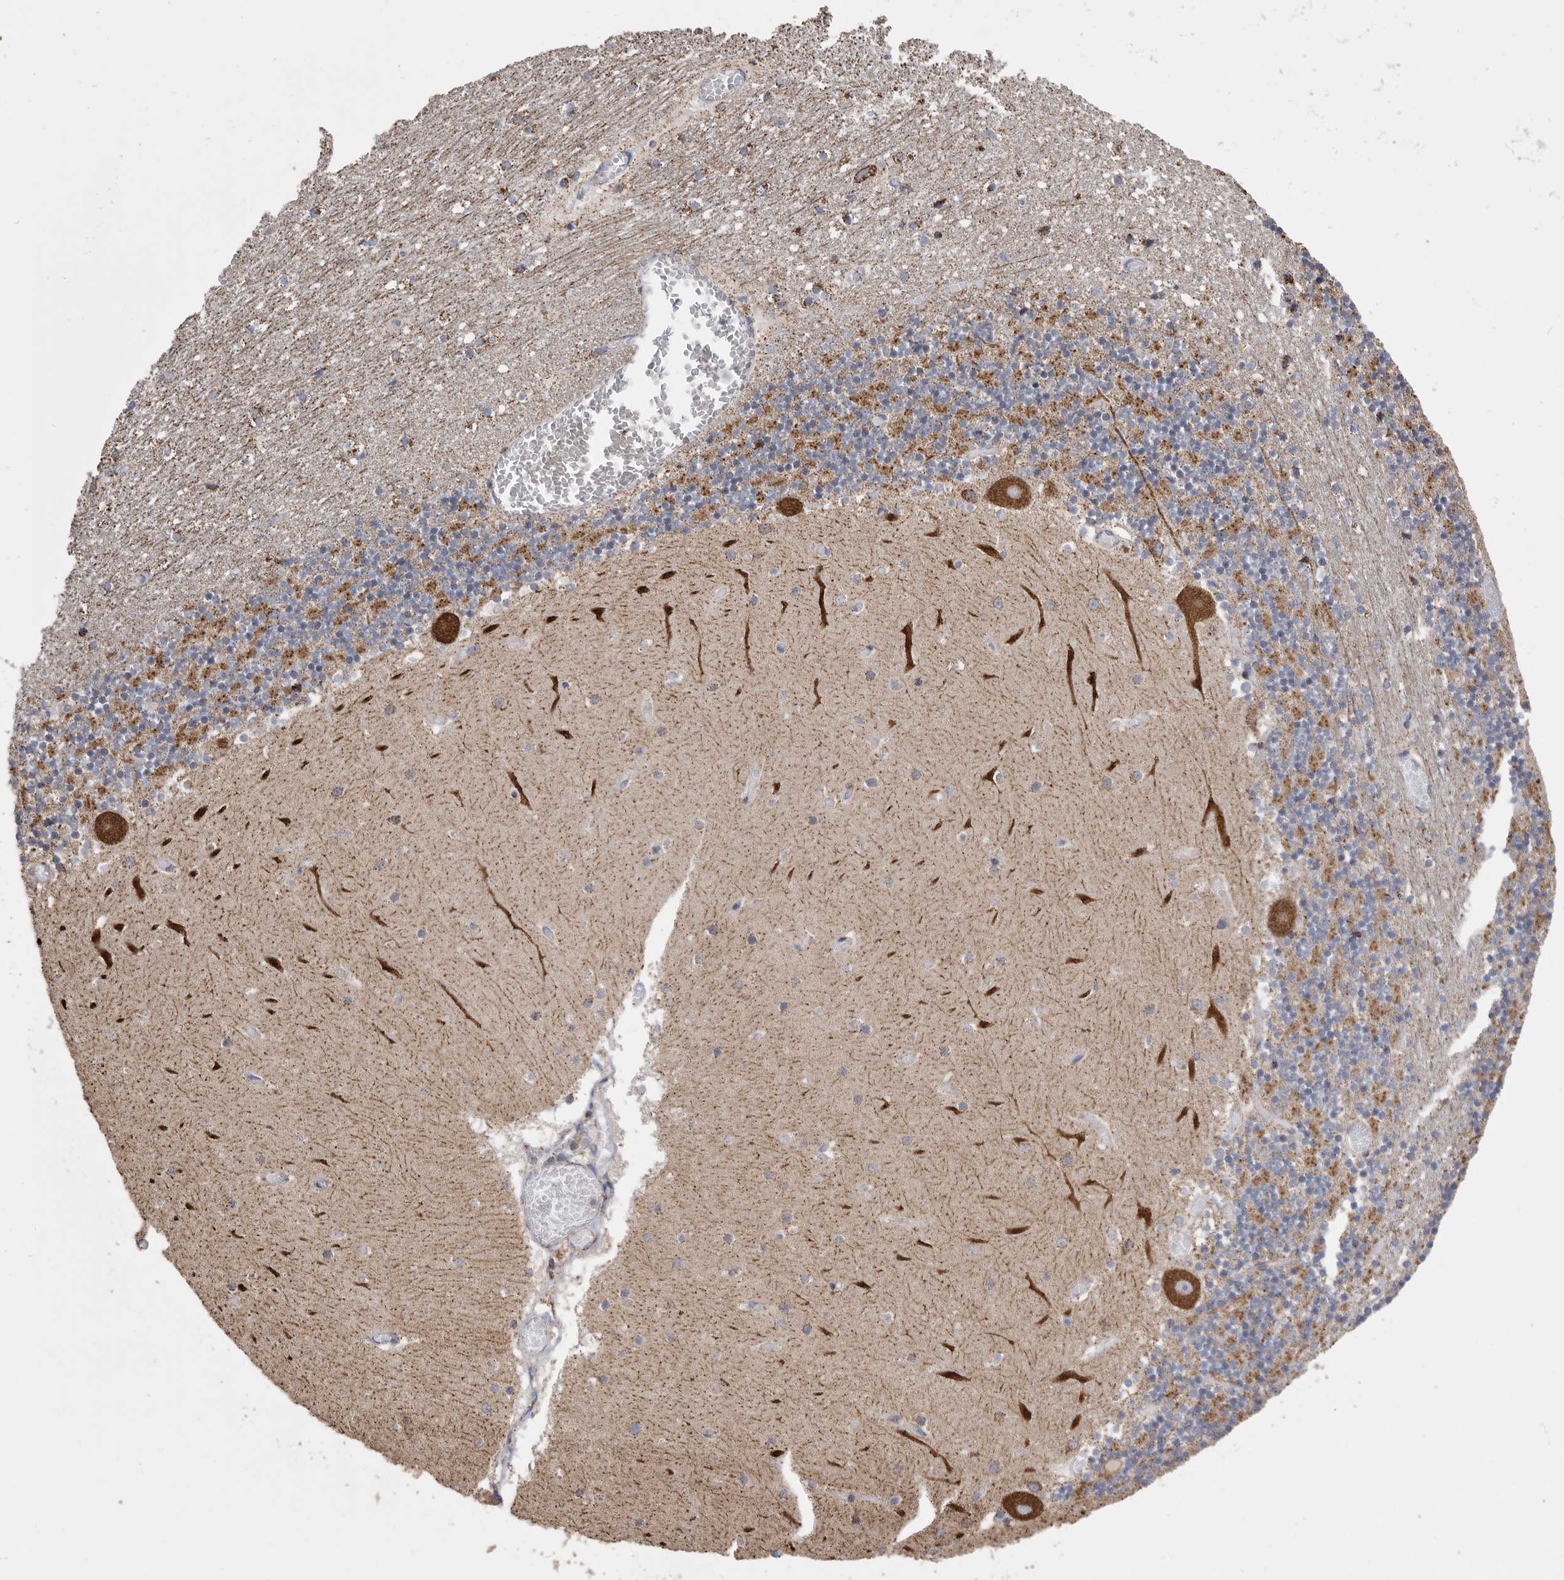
{"staining": {"intensity": "weak", "quantity": ">75%", "location": "cytoplasmic/membranous"}, "tissue": "cerebellum", "cell_type": "Cells in granular layer", "image_type": "normal", "snomed": [{"axis": "morphology", "description": "Normal tissue, NOS"}, {"axis": "topography", "description": "Cerebellum"}], "caption": "Immunohistochemical staining of benign cerebellum demonstrates >75% levels of weak cytoplasmic/membranous protein positivity in about >75% of cells in granular layer. (Stains: DAB (3,3'-diaminobenzidine) in brown, nuclei in blue, Microscopy: brightfield microscopy at high magnification).", "gene": "WFDC1", "patient": {"sex": "female", "age": 28}}